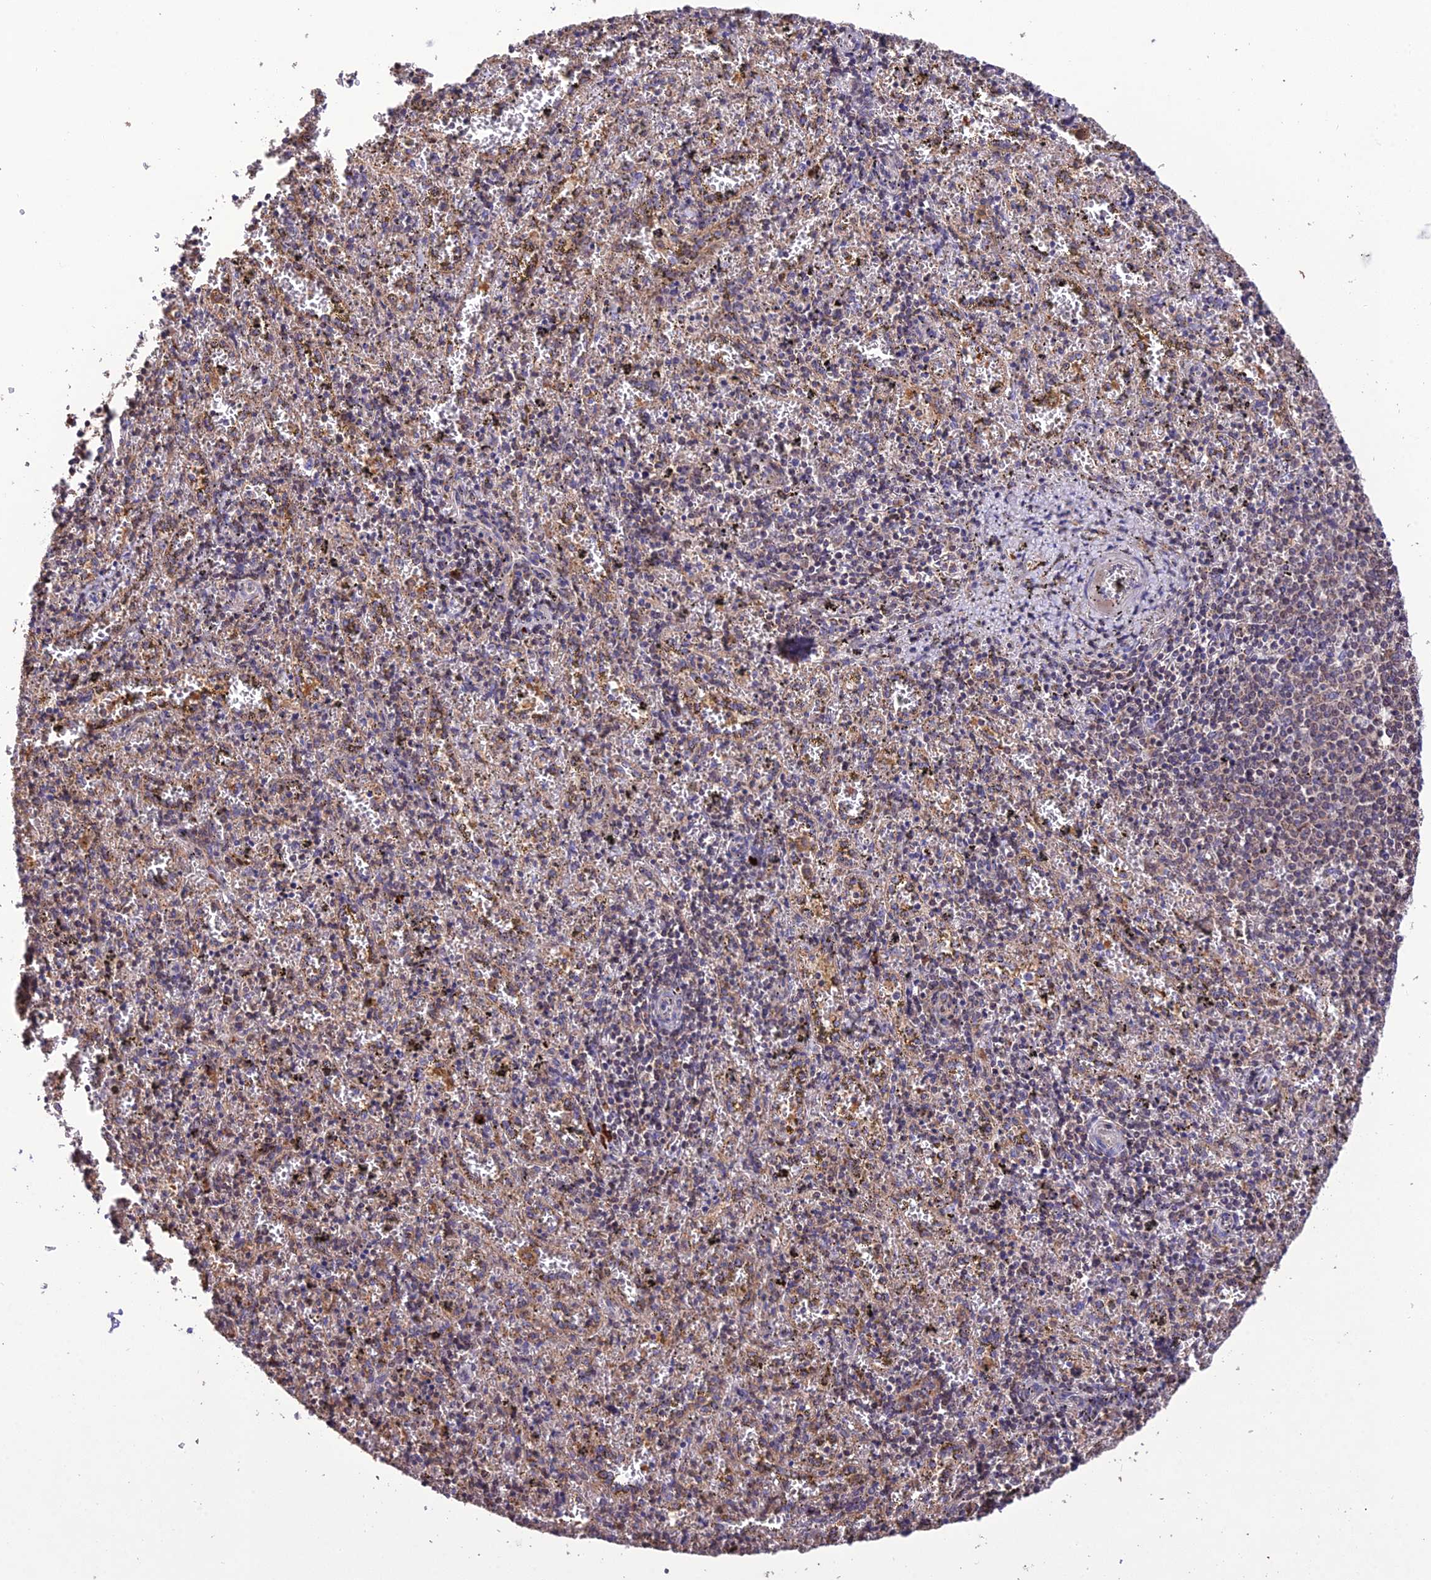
{"staining": {"intensity": "weak", "quantity": "<25%", "location": "cytoplasmic/membranous"}, "tissue": "spleen", "cell_type": "Cells in red pulp", "image_type": "normal", "snomed": [{"axis": "morphology", "description": "Normal tissue, NOS"}, {"axis": "topography", "description": "Spleen"}], "caption": "This is an immunohistochemistry photomicrograph of unremarkable spleen. There is no positivity in cells in red pulp.", "gene": "MIOS", "patient": {"sex": "male", "age": 11}}